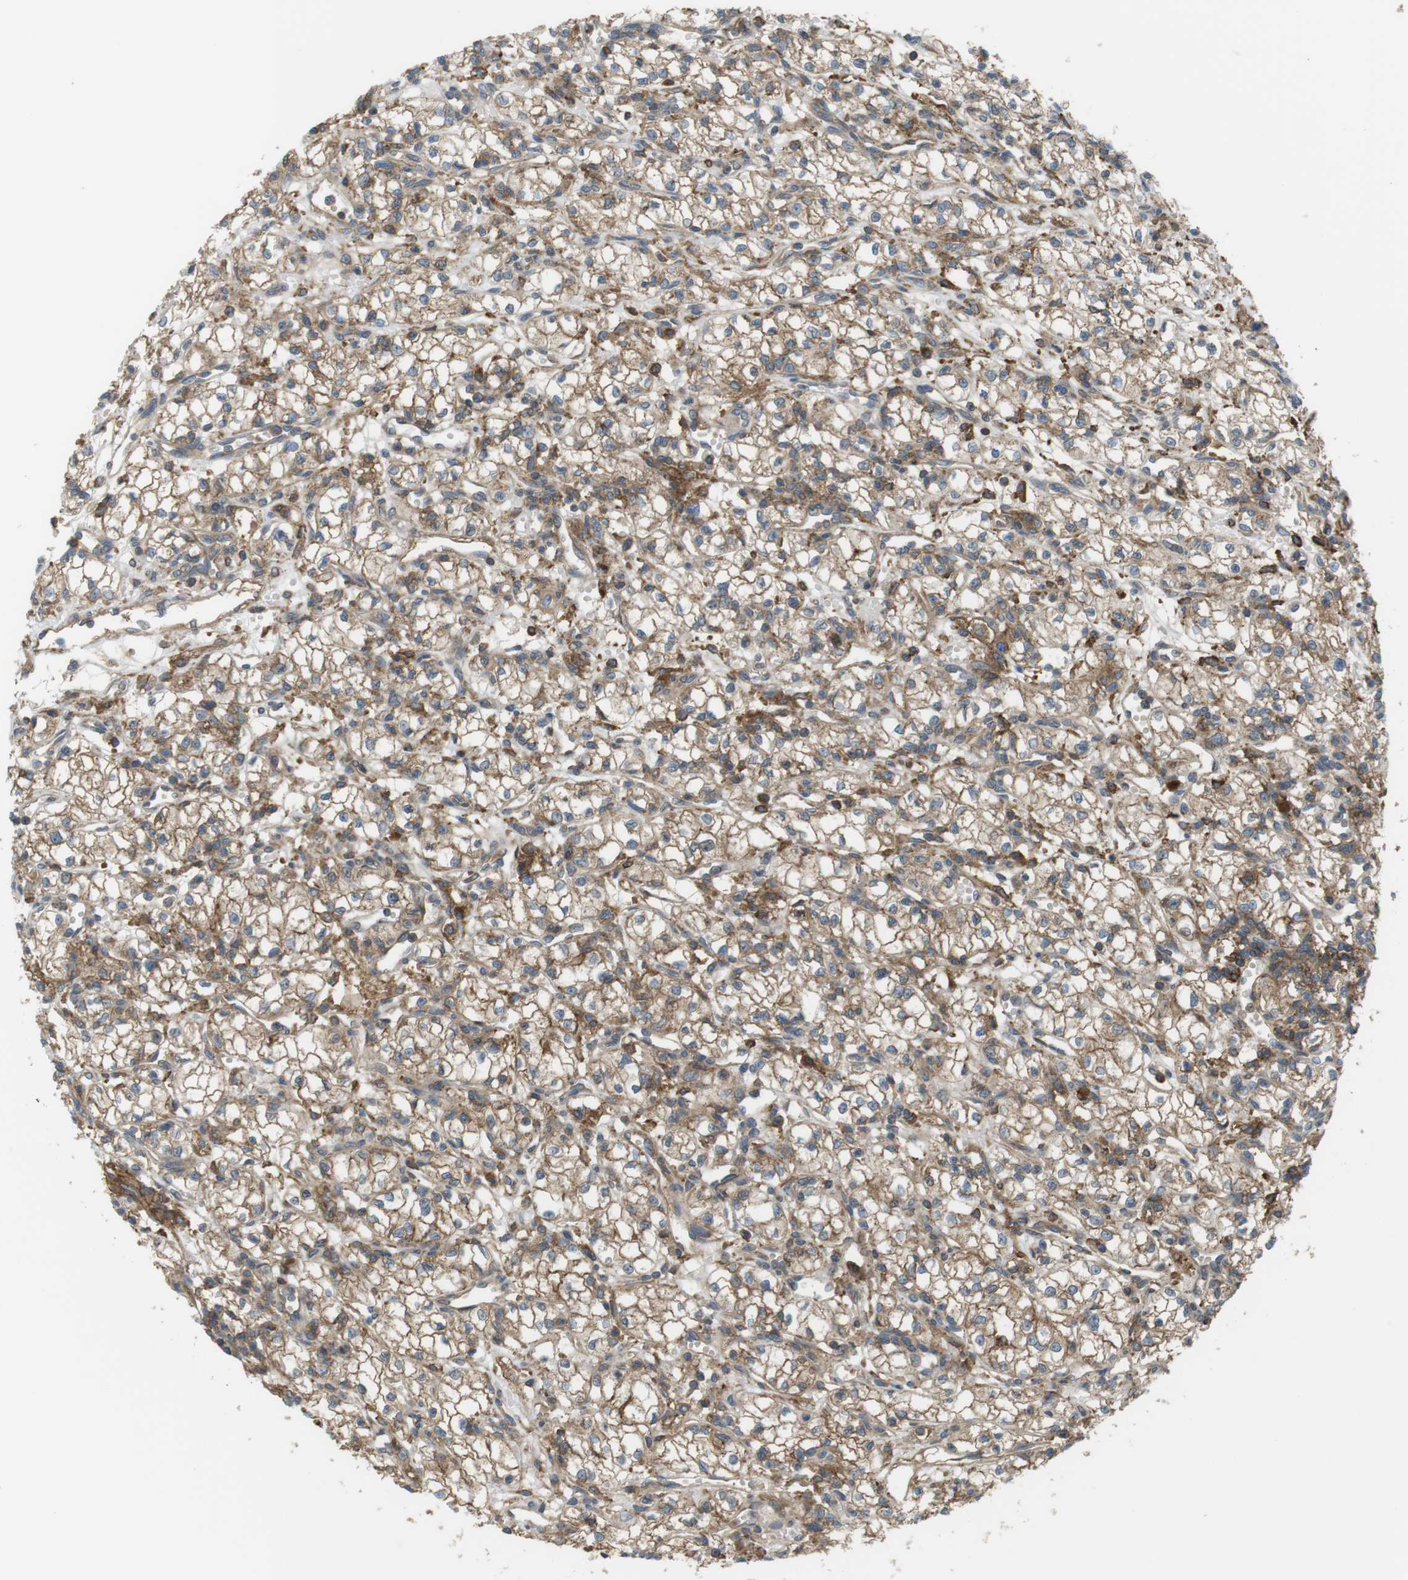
{"staining": {"intensity": "moderate", "quantity": ">75%", "location": "cytoplasmic/membranous"}, "tissue": "renal cancer", "cell_type": "Tumor cells", "image_type": "cancer", "snomed": [{"axis": "morphology", "description": "Normal tissue, NOS"}, {"axis": "morphology", "description": "Adenocarcinoma, NOS"}, {"axis": "topography", "description": "Kidney"}], "caption": "Adenocarcinoma (renal) stained for a protein exhibits moderate cytoplasmic/membranous positivity in tumor cells. (IHC, brightfield microscopy, high magnification).", "gene": "DDAH2", "patient": {"sex": "male", "age": 59}}